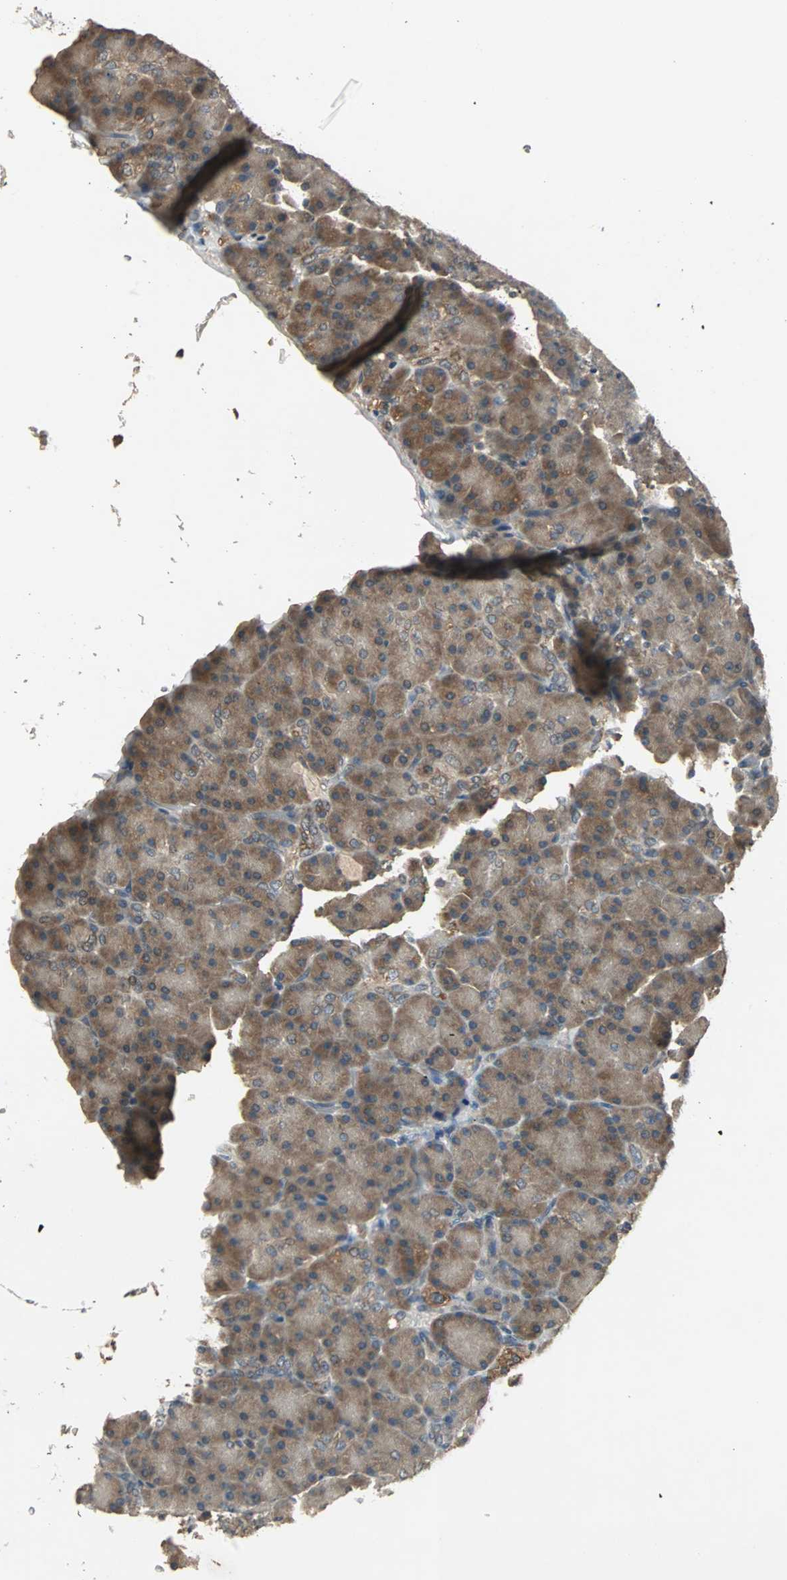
{"staining": {"intensity": "weak", "quantity": "25%-75%", "location": "cytoplasmic/membranous"}, "tissue": "pancreas", "cell_type": "Exocrine glandular cells", "image_type": "normal", "snomed": [{"axis": "morphology", "description": "Normal tissue, NOS"}, {"axis": "topography", "description": "Pancreas"}], "caption": "Immunohistochemical staining of unremarkable pancreas displays 25%-75% levels of weak cytoplasmic/membranous protein staining in about 25%-75% of exocrine glandular cells.", "gene": "ABHD2", "patient": {"sex": "female", "age": 43}}